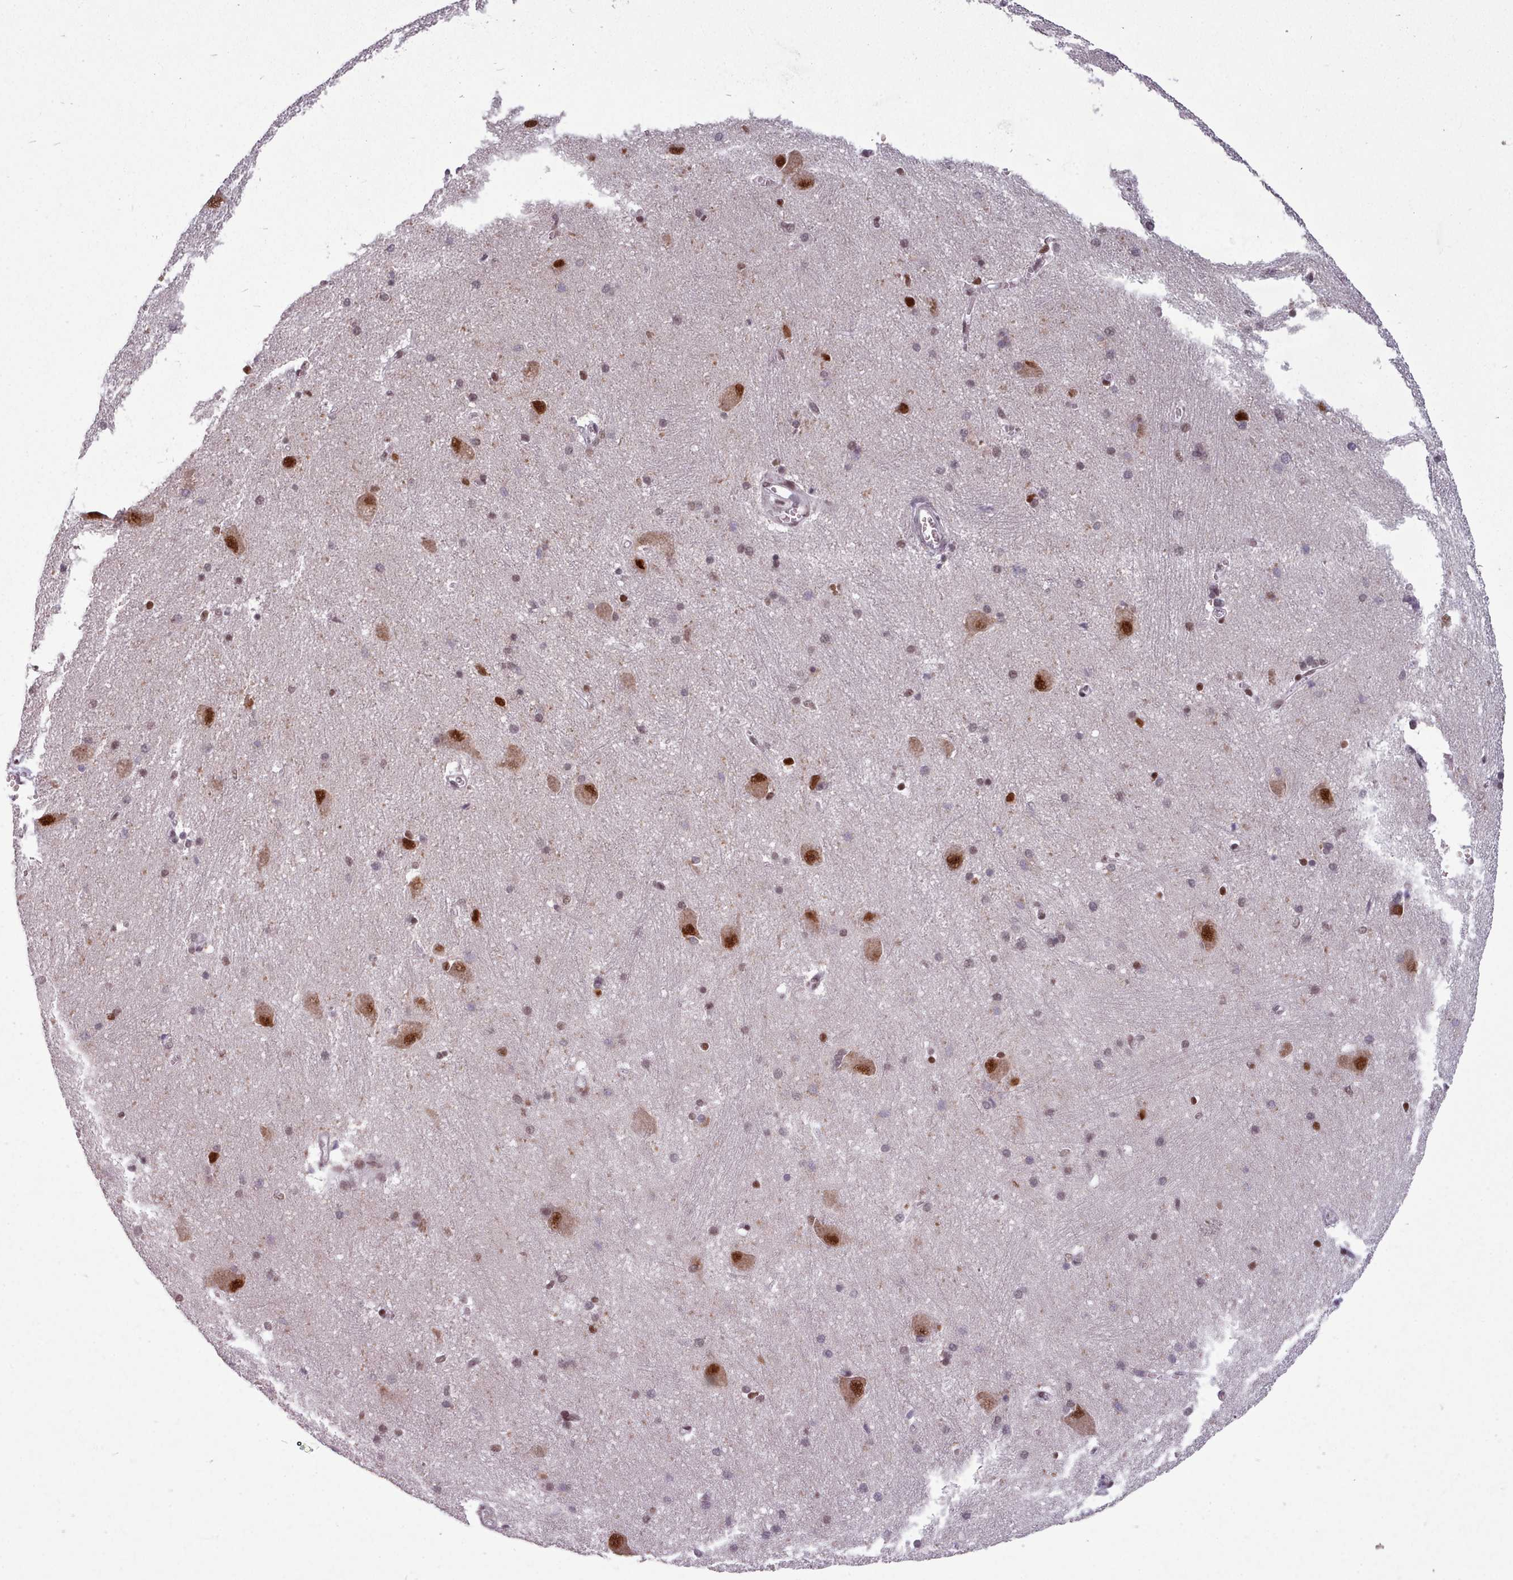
{"staining": {"intensity": "strong", "quantity": "<25%", "location": "nuclear"}, "tissue": "caudate", "cell_type": "Glial cells", "image_type": "normal", "snomed": [{"axis": "morphology", "description": "Normal tissue, NOS"}, {"axis": "topography", "description": "Lateral ventricle wall"}], "caption": "A micrograph showing strong nuclear expression in about <25% of glial cells in unremarkable caudate, as visualized by brown immunohistochemical staining.", "gene": "SRSF9", "patient": {"sex": "male", "age": 37}}